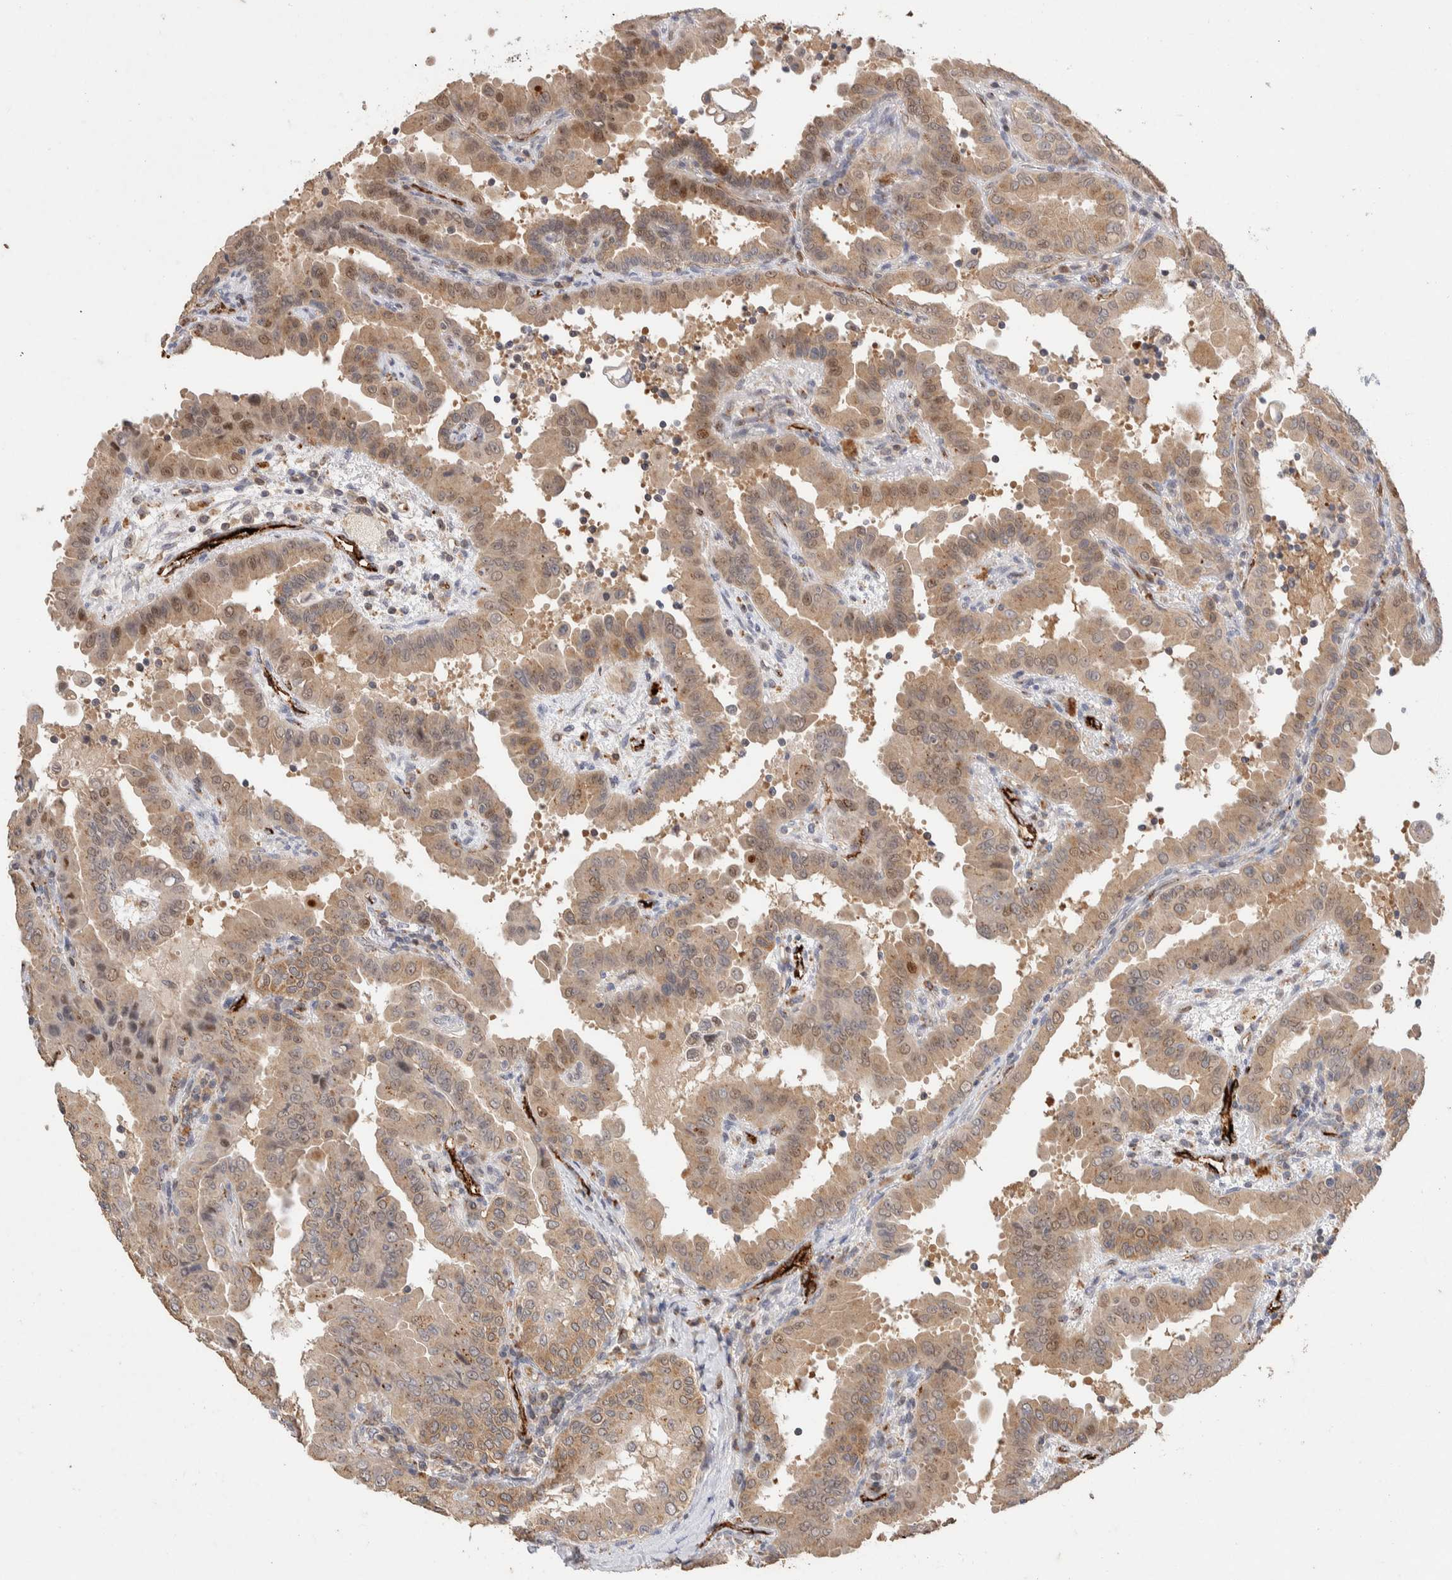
{"staining": {"intensity": "moderate", "quantity": ">75%", "location": "cytoplasmic/membranous"}, "tissue": "thyroid cancer", "cell_type": "Tumor cells", "image_type": "cancer", "snomed": [{"axis": "morphology", "description": "Papillary adenocarcinoma, NOS"}, {"axis": "topography", "description": "Thyroid gland"}], "caption": "A brown stain highlights moderate cytoplasmic/membranous expression of a protein in papillary adenocarcinoma (thyroid) tumor cells. Nuclei are stained in blue.", "gene": "NSMAF", "patient": {"sex": "male", "age": 33}}